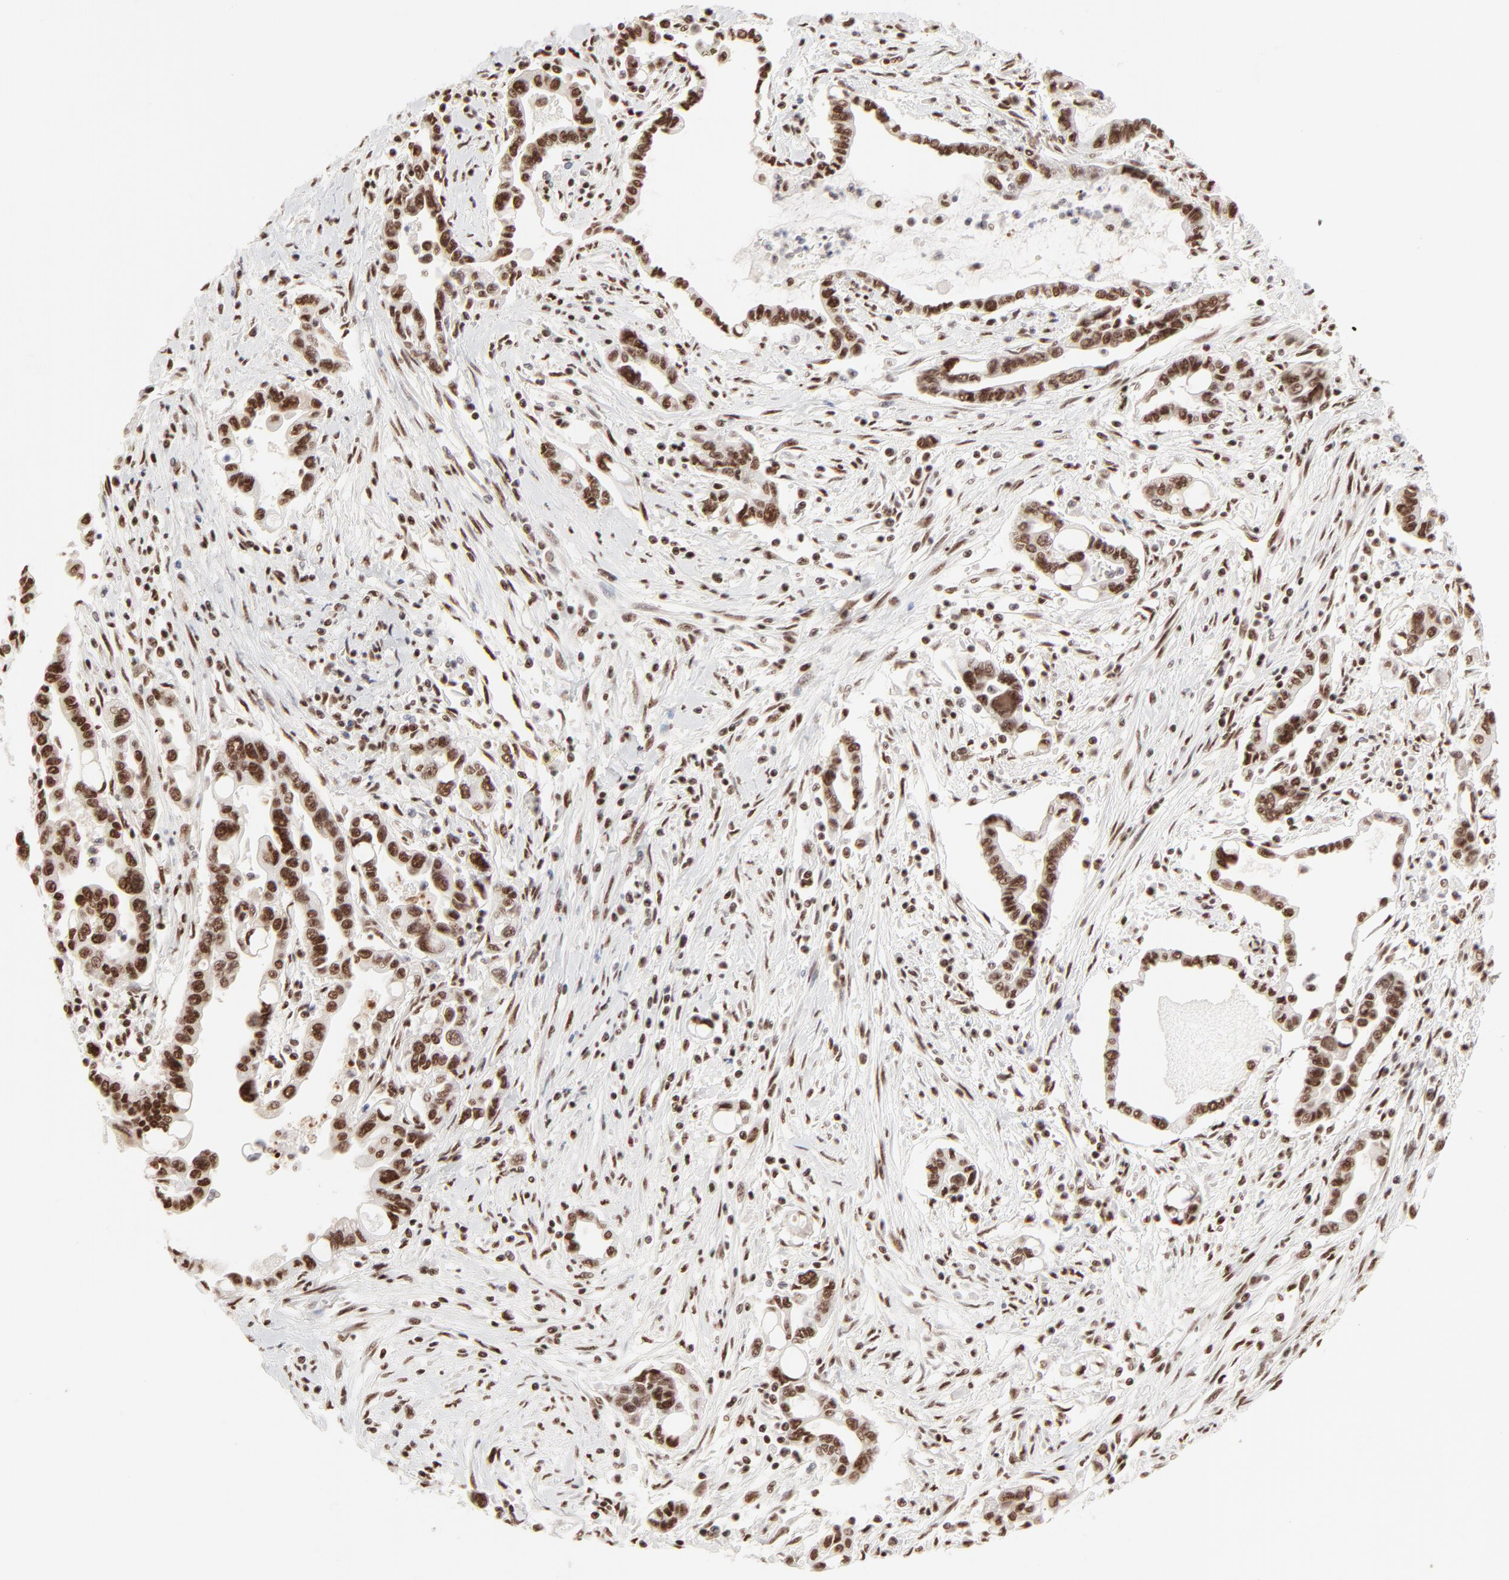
{"staining": {"intensity": "strong", "quantity": ">75%", "location": "nuclear"}, "tissue": "pancreatic cancer", "cell_type": "Tumor cells", "image_type": "cancer", "snomed": [{"axis": "morphology", "description": "Adenocarcinoma, NOS"}, {"axis": "topography", "description": "Pancreas"}], "caption": "High-magnification brightfield microscopy of pancreatic cancer (adenocarcinoma) stained with DAB (3,3'-diaminobenzidine) (brown) and counterstained with hematoxylin (blue). tumor cells exhibit strong nuclear staining is seen in about>75% of cells. (Stains: DAB in brown, nuclei in blue, Microscopy: brightfield microscopy at high magnification).", "gene": "TARDBP", "patient": {"sex": "female", "age": 57}}